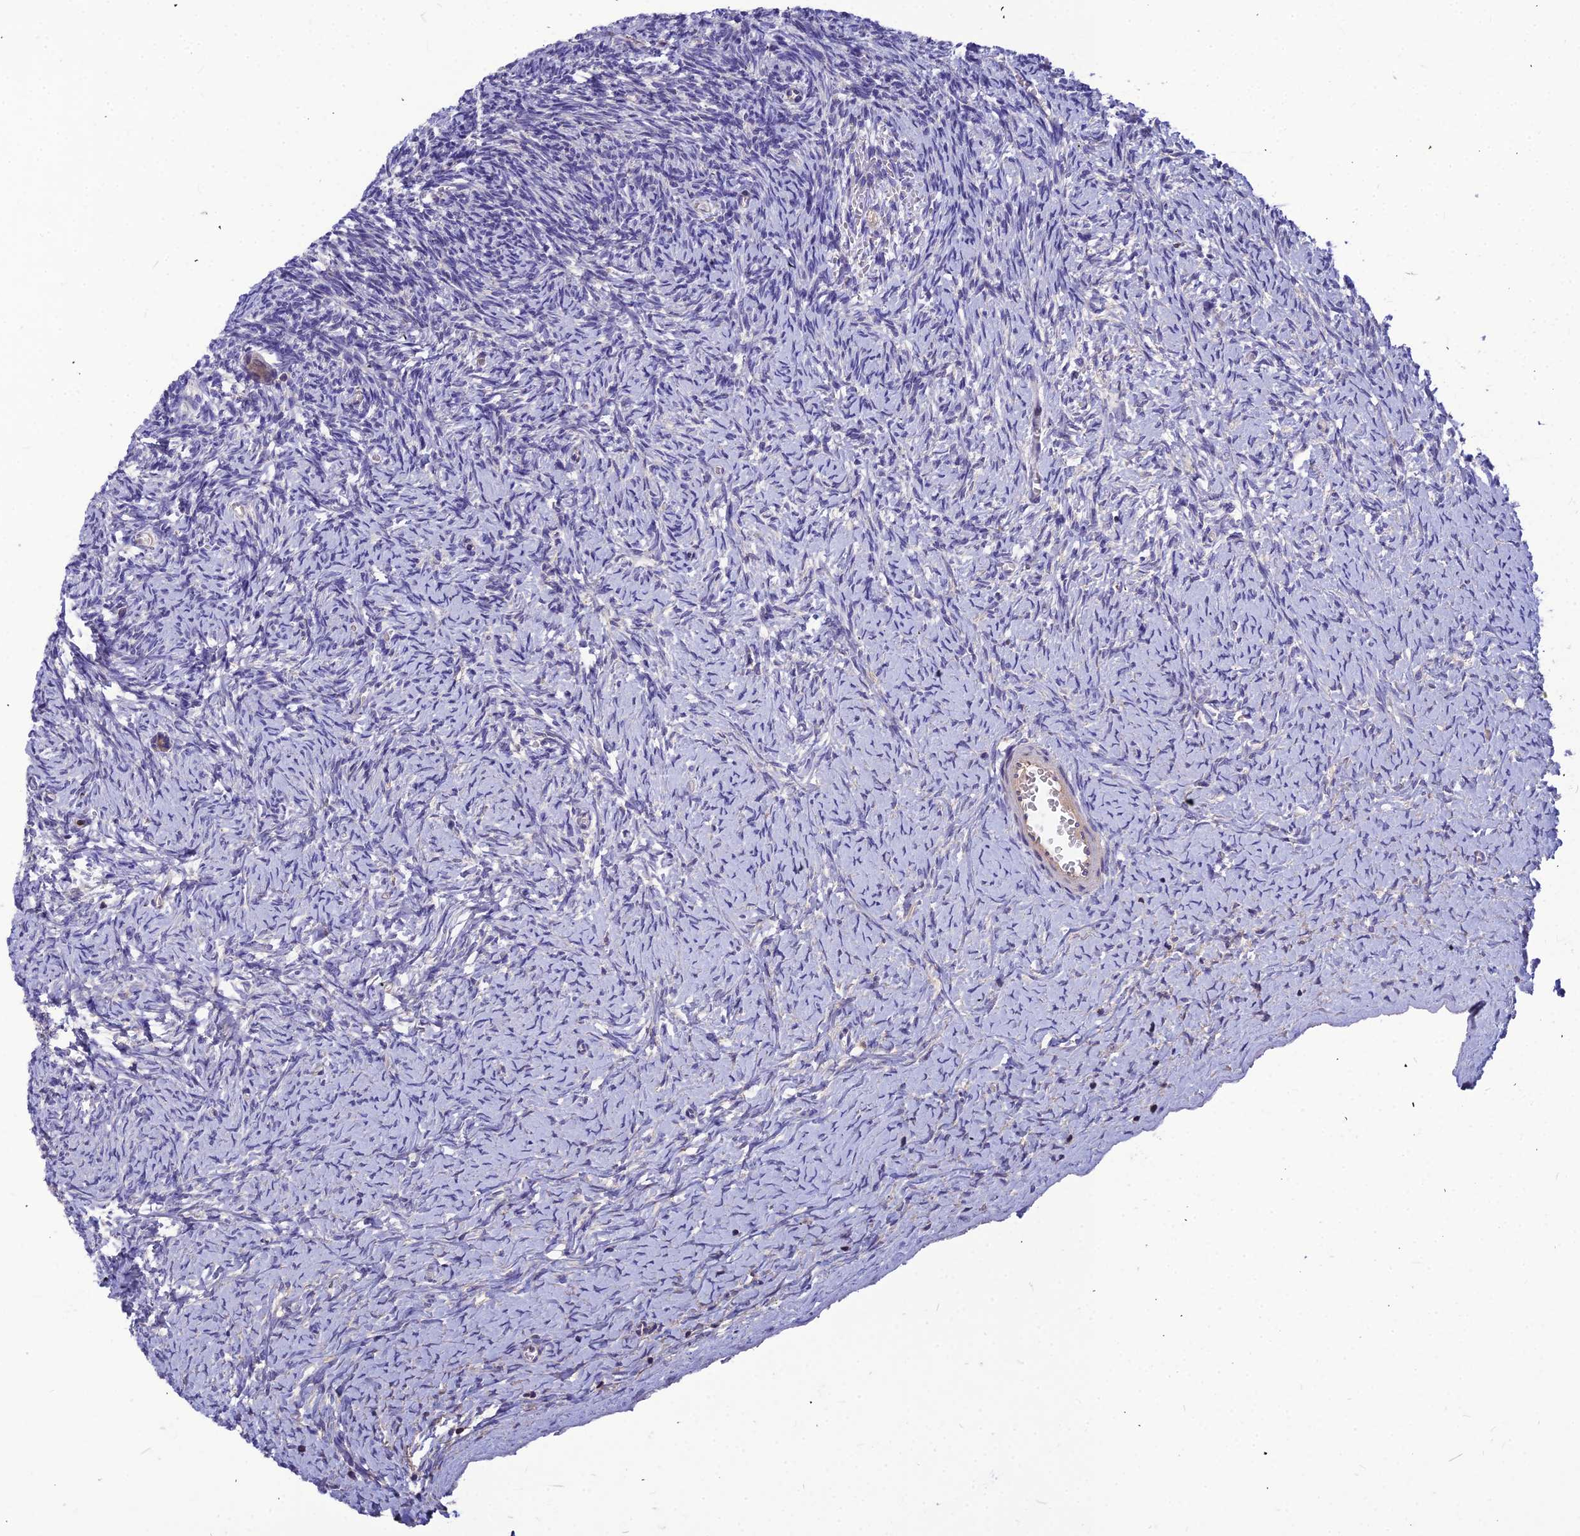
{"staining": {"intensity": "negative", "quantity": "none", "location": "none"}, "tissue": "ovary", "cell_type": "Ovarian stroma cells", "image_type": "normal", "snomed": [{"axis": "morphology", "description": "Normal tissue, NOS"}, {"axis": "topography", "description": "Ovary"}], "caption": "A photomicrograph of human ovary is negative for staining in ovarian stroma cells. The staining is performed using DAB (3,3'-diaminobenzidine) brown chromogen with nuclei counter-stained in using hematoxylin.", "gene": "ASPHD1", "patient": {"sex": "female", "age": 39}}